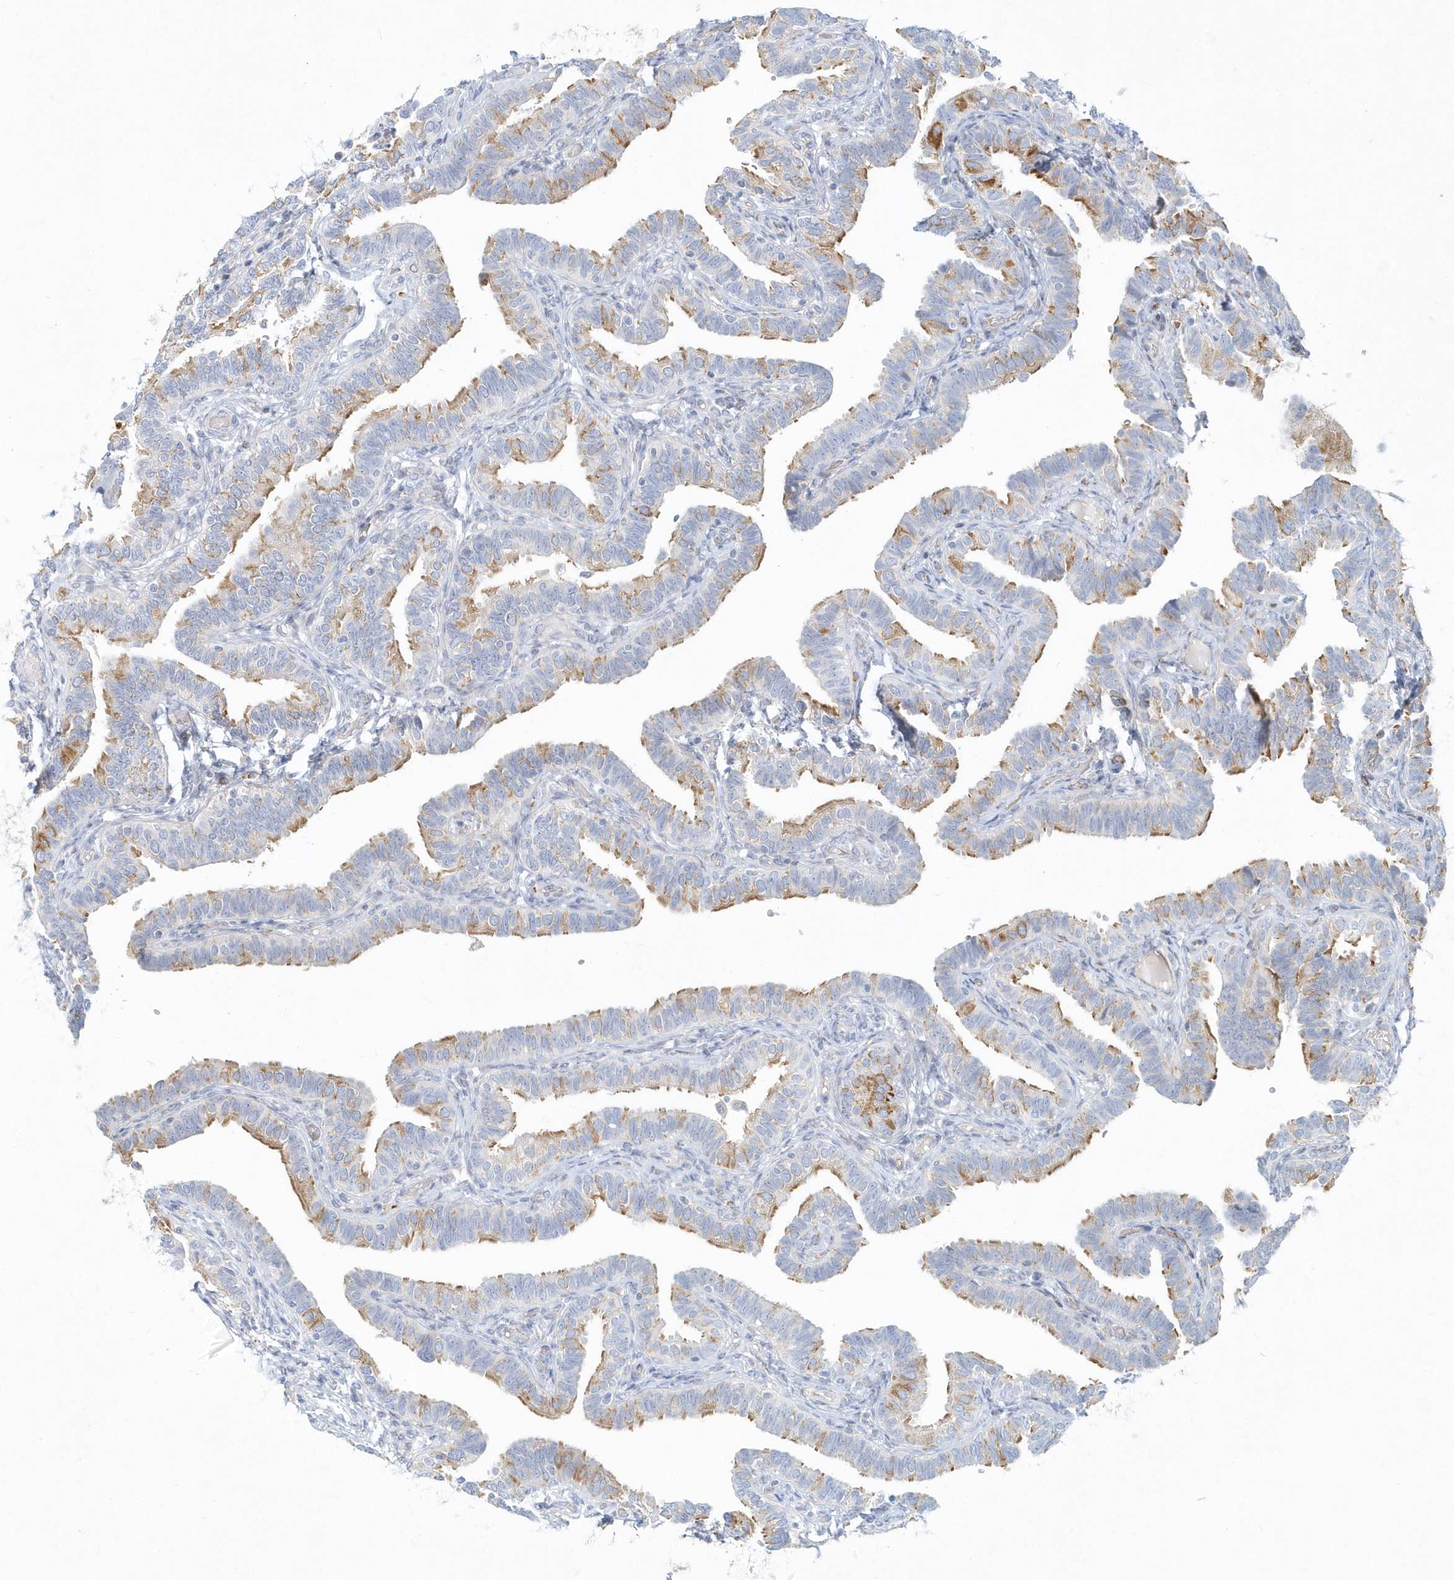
{"staining": {"intensity": "moderate", "quantity": "25%-75%", "location": "cytoplasmic/membranous"}, "tissue": "fallopian tube", "cell_type": "Glandular cells", "image_type": "normal", "snomed": [{"axis": "morphology", "description": "Normal tissue, NOS"}, {"axis": "topography", "description": "Fallopian tube"}], "caption": "Protein expression analysis of unremarkable fallopian tube reveals moderate cytoplasmic/membranous expression in approximately 25%-75% of glandular cells. The staining was performed using DAB to visualize the protein expression in brown, while the nuclei were stained in blue with hematoxylin (Magnification: 20x).", "gene": "DNAH1", "patient": {"sex": "female", "age": 39}}